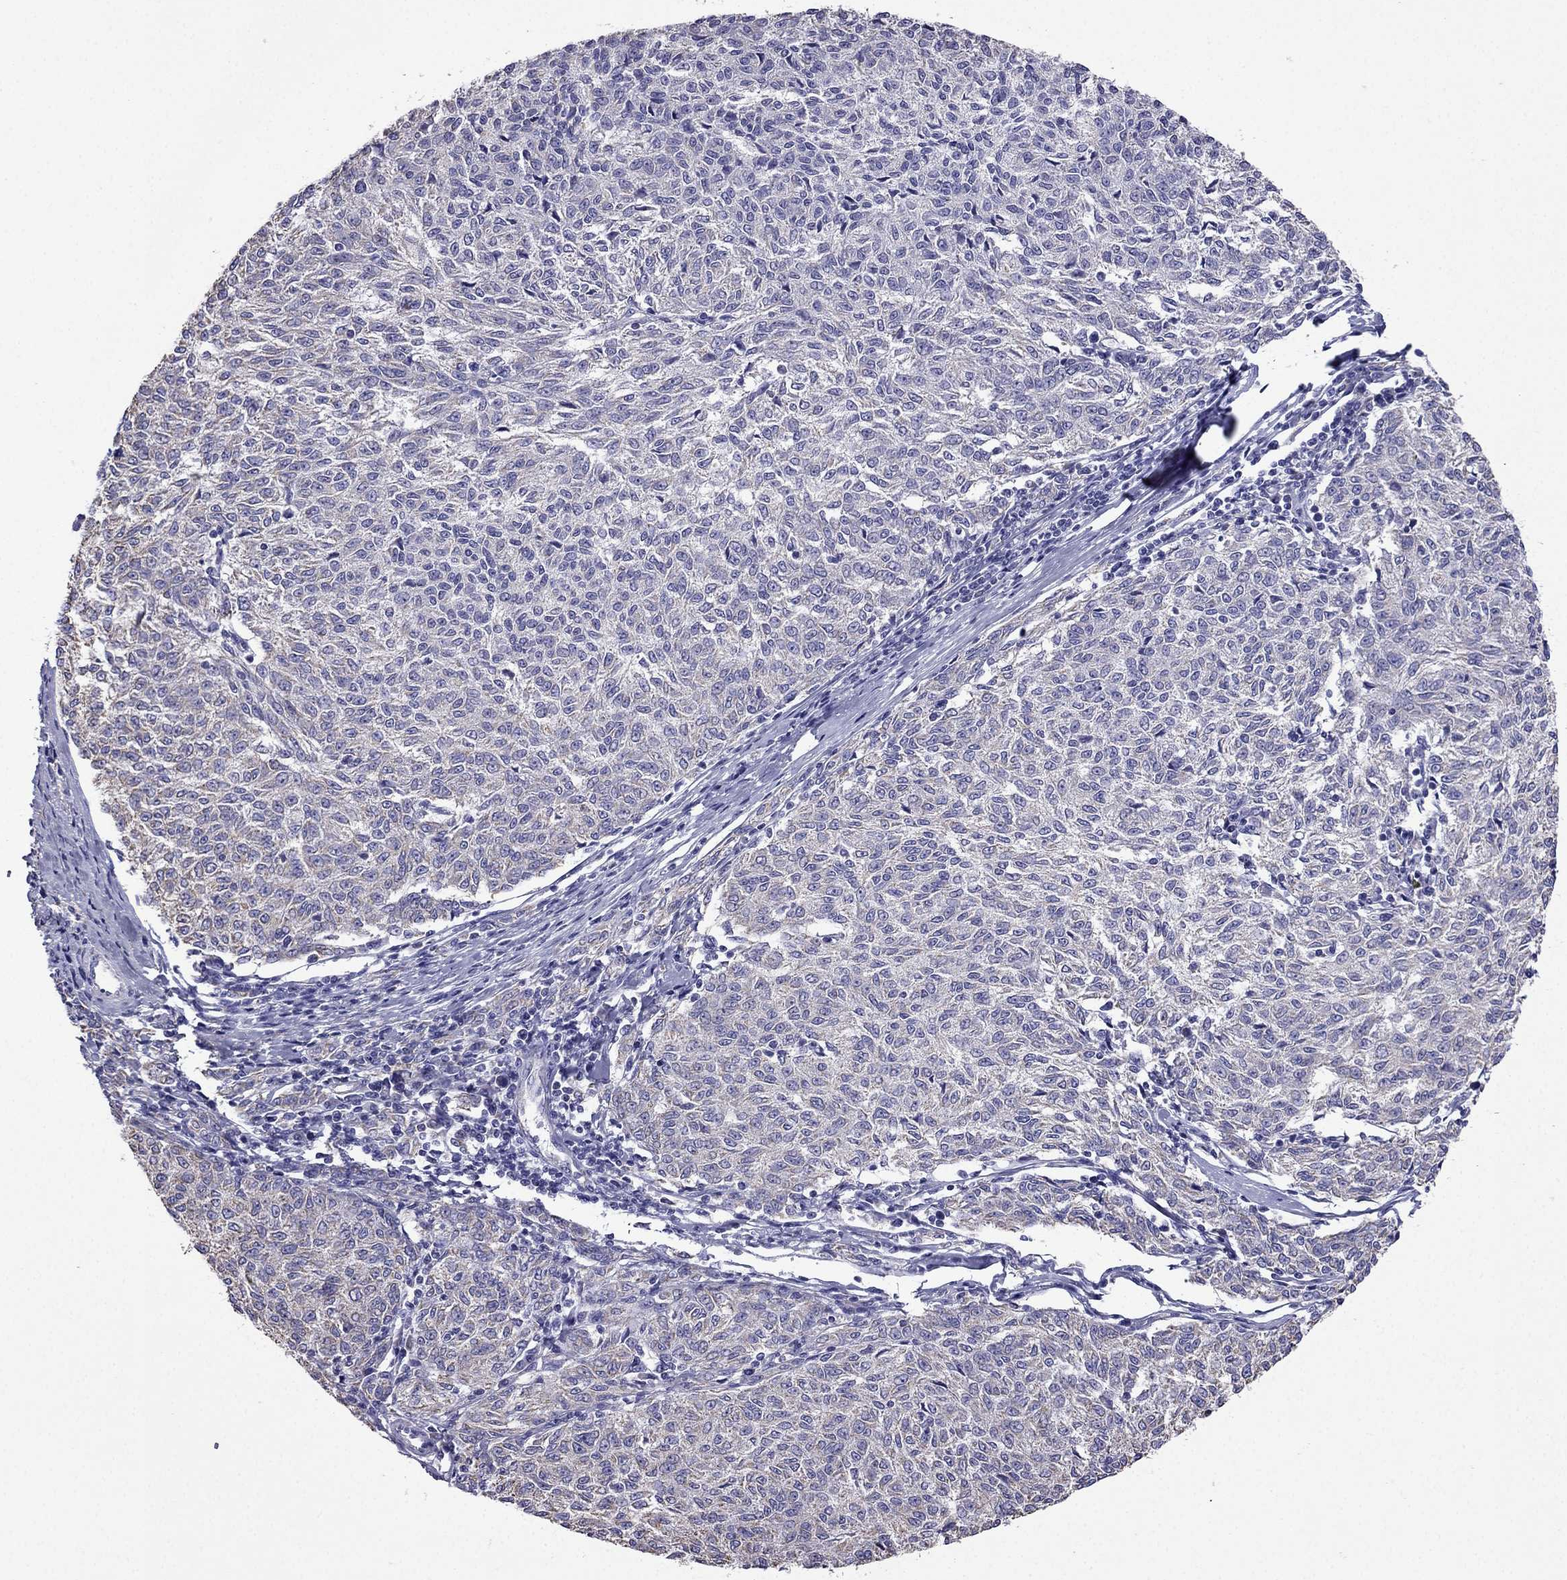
{"staining": {"intensity": "weak", "quantity": "<25%", "location": "cytoplasmic/membranous"}, "tissue": "melanoma", "cell_type": "Tumor cells", "image_type": "cancer", "snomed": [{"axis": "morphology", "description": "Malignant melanoma, NOS"}, {"axis": "topography", "description": "Skin"}], "caption": "There is no significant expression in tumor cells of melanoma.", "gene": "DSC1", "patient": {"sex": "female", "age": 72}}